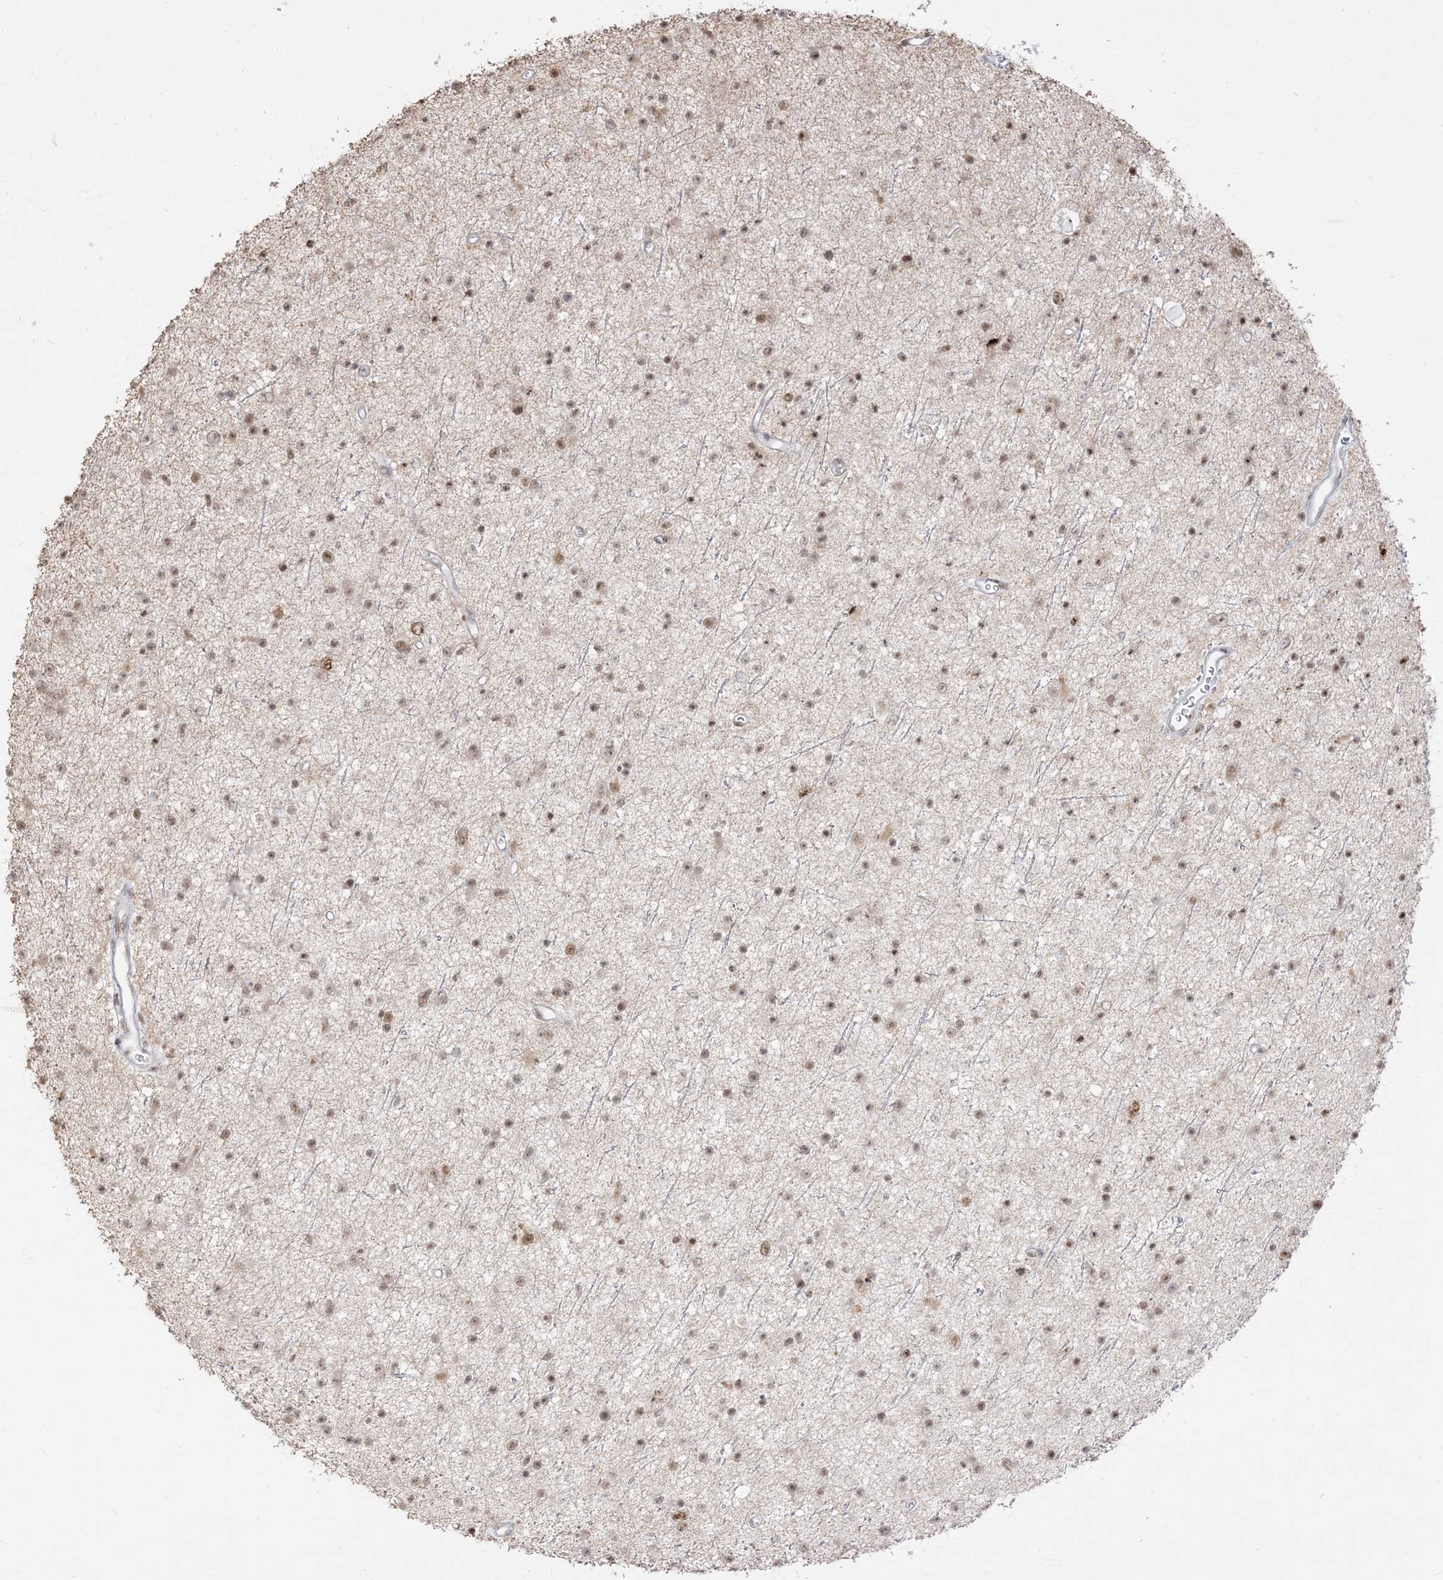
{"staining": {"intensity": "moderate", "quantity": "25%-75%", "location": "nuclear"}, "tissue": "glioma", "cell_type": "Tumor cells", "image_type": "cancer", "snomed": [{"axis": "morphology", "description": "Glioma, malignant, Low grade"}, {"axis": "topography", "description": "Cerebral cortex"}], "caption": "The histopathology image shows staining of glioma, revealing moderate nuclear protein expression (brown color) within tumor cells. Nuclei are stained in blue.", "gene": "ARGLU1", "patient": {"sex": "female", "age": 39}}